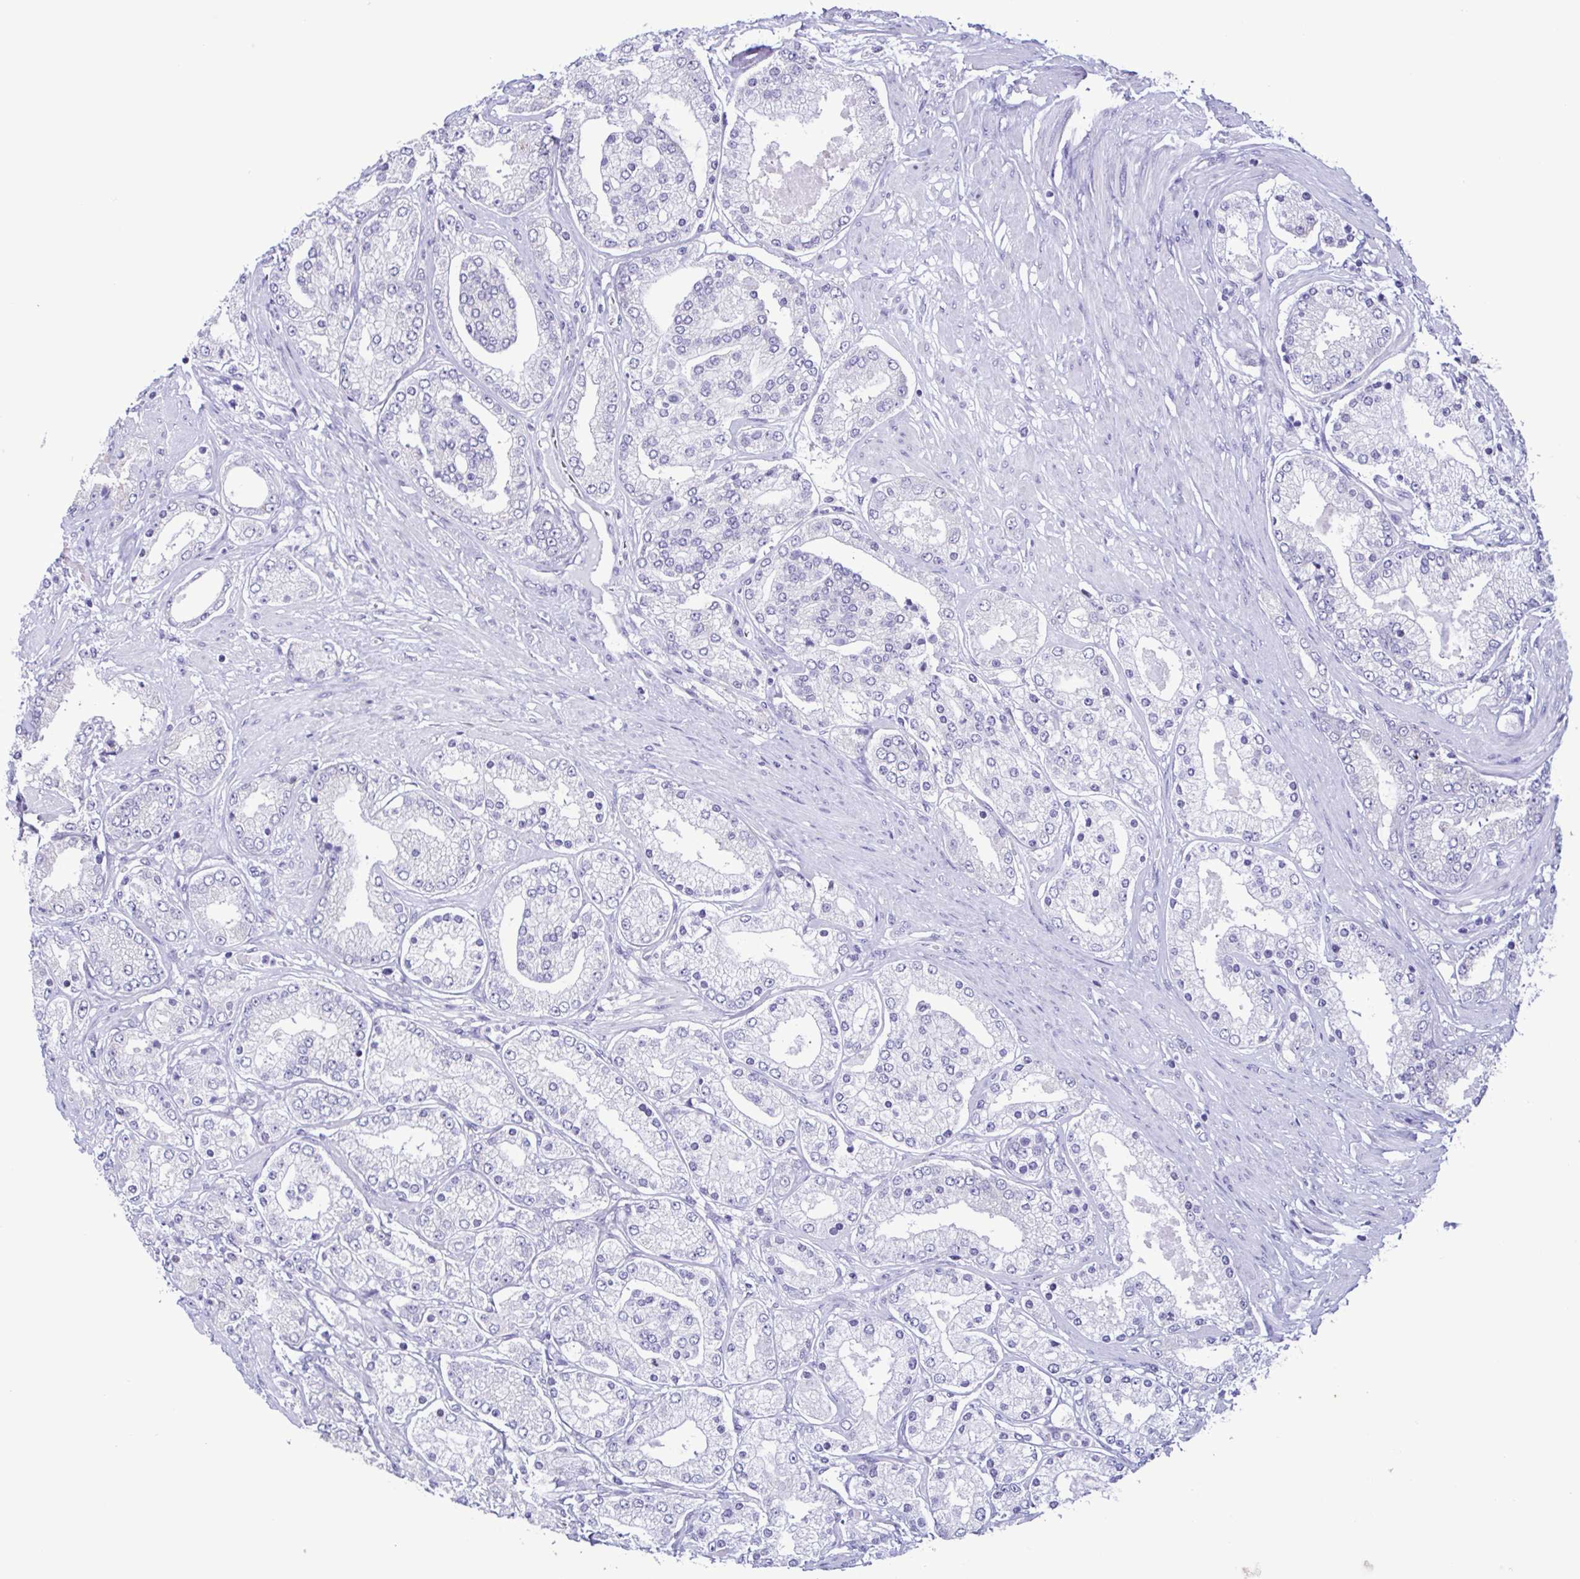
{"staining": {"intensity": "negative", "quantity": "none", "location": "none"}, "tissue": "prostate cancer", "cell_type": "Tumor cells", "image_type": "cancer", "snomed": [{"axis": "morphology", "description": "Adenocarcinoma, High grade"}, {"axis": "topography", "description": "Prostate"}], "caption": "An IHC micrograph of prostate high-grade adenocarcinoma is shown. There is no staining in tumor cells of prostate high-grade adenocarcinoma.", "gene": "TNNI3", "patient": {"sex": "male", "age": 67}}